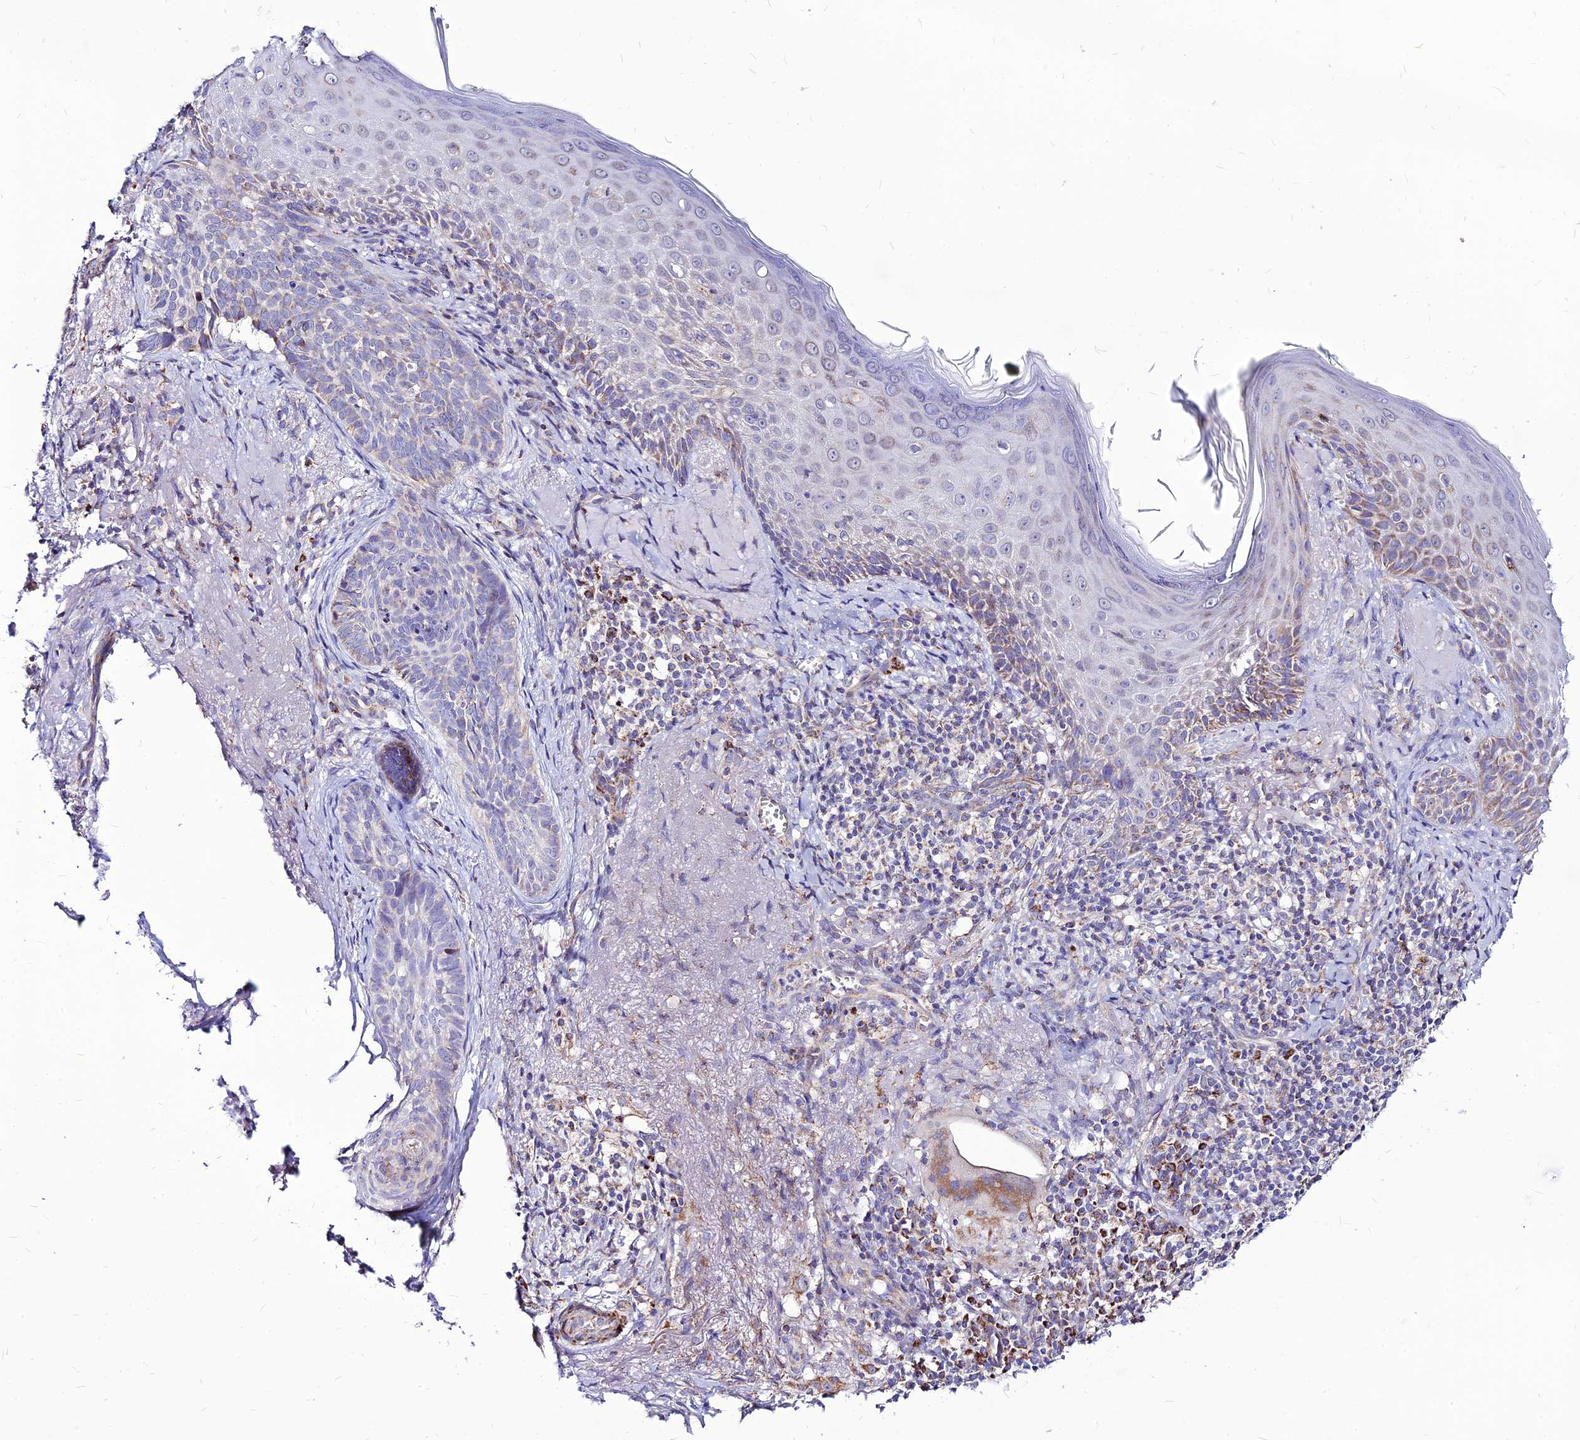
{"staining": {"intensity": "negative", "quantity": "none", "location": "none"}, "tissue": "skin cancer", "cell_type": "Tumor cells", "image_type": "cancer", "snomed": [{"axis": "morphology", "description": "Basal cell carcinoma"}, {"axis": "topography", "description": "Skin"}], "caption": "Immunohistochemistry (IHC) photomicrograph of neoplastic tissue: basal cell carcinoma (skin) stained with DAB (3,3'-diaminobenzidine) displays no significant protein staining in tumor cells.", "gene": "ECI1", "patient": {"sex": "female", "age": 76}}